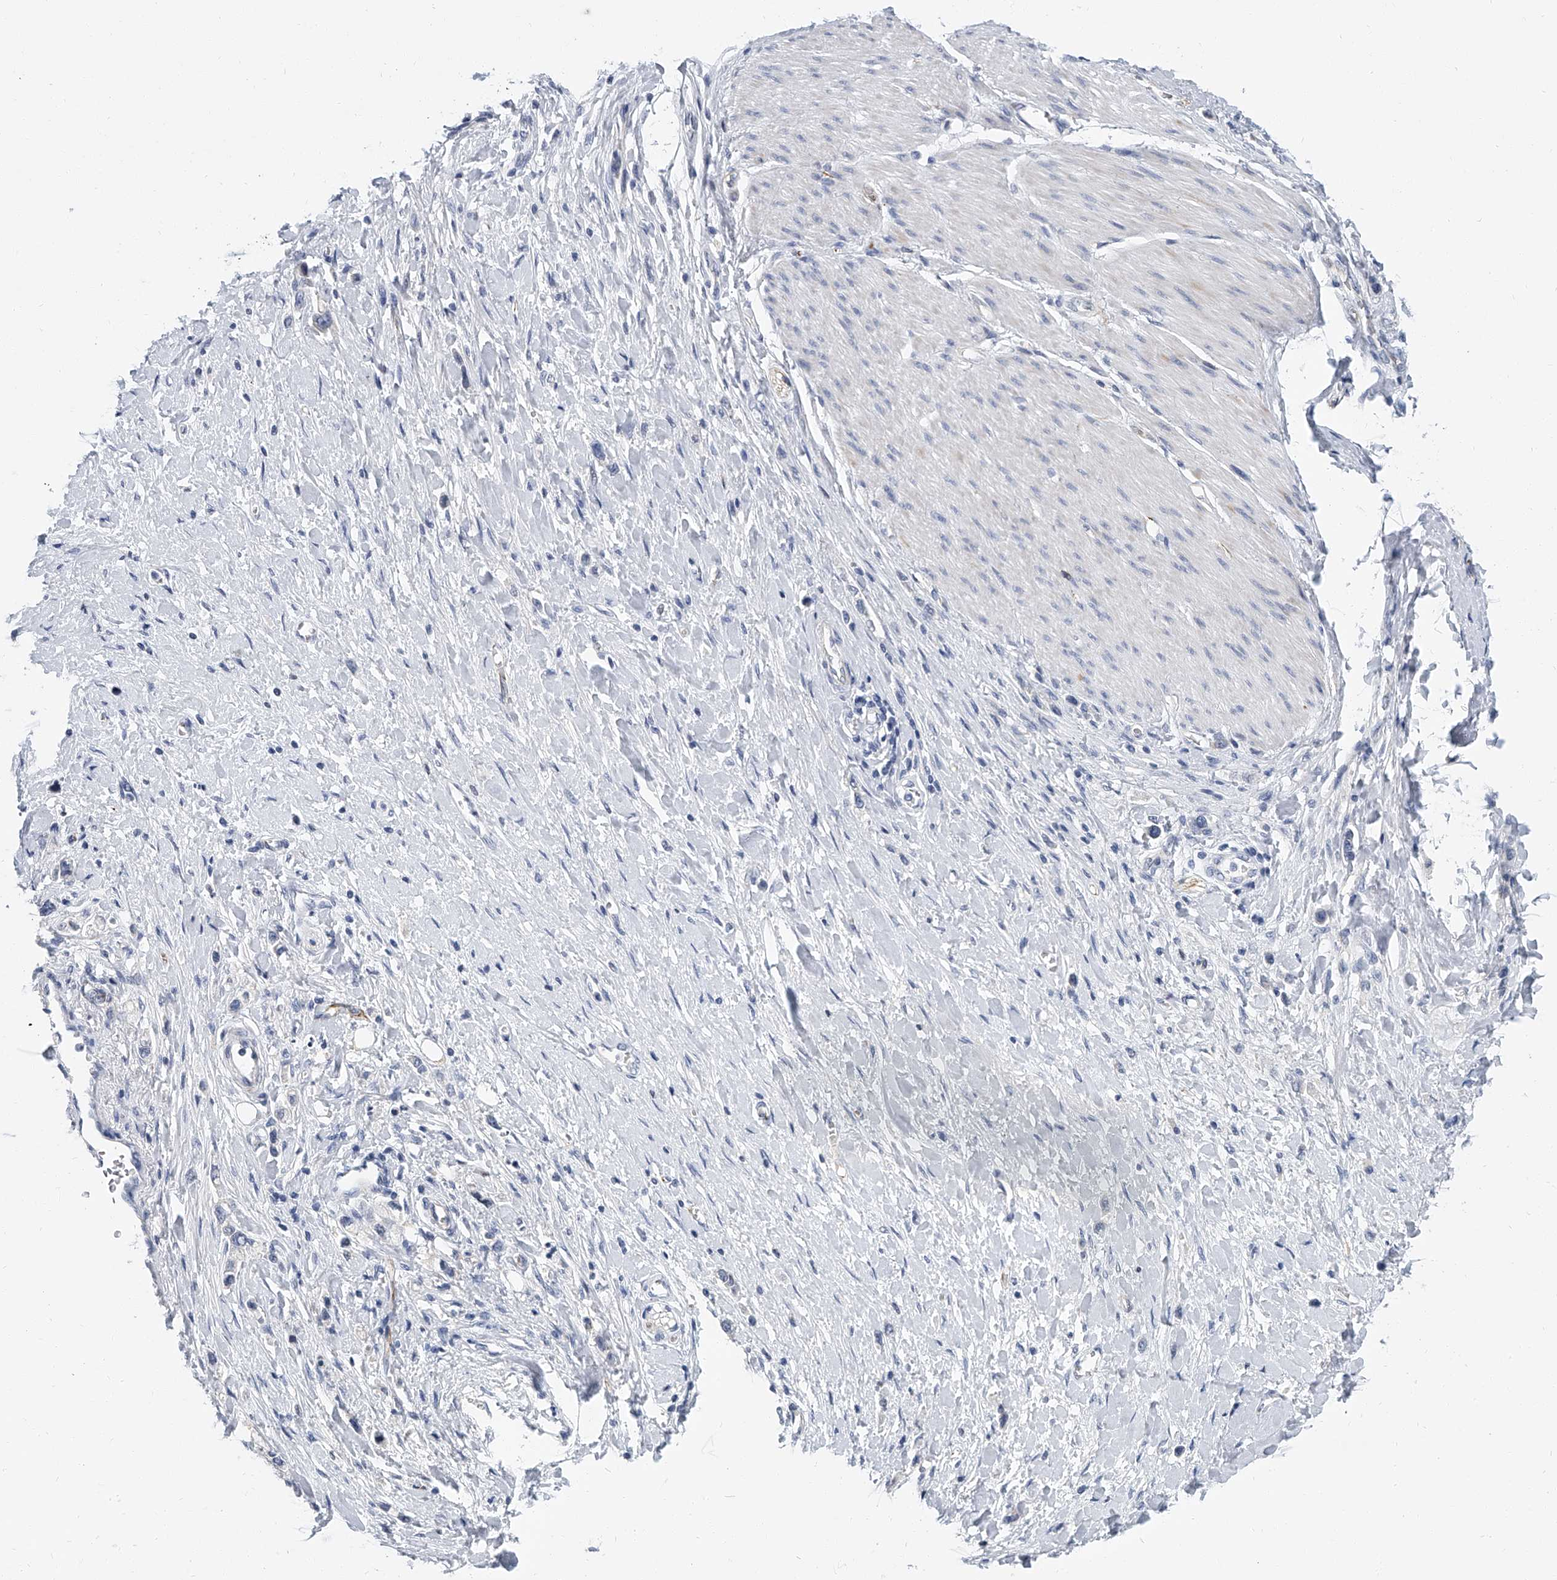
{"staining": {"intensity": "negative", "quantity": "none", "location": "none"}, "tissue": "stomach cancer", "cell_type": "Tumor cells", "image_type": "cancer", "snomed": [{"axis": "morphology", "description": "Adenocarcinoma, NOS"}, {"axis": "topography", "description": "Stomach"}], "caption": "Immunohistochemistry (IHC) micrograph of stomach adenocarcinoma stained for a protein (brown), which exhibits no staining in tumor cells.", "gene": "KIRREL1", "patient": {"sex": "female", "age": 65}}